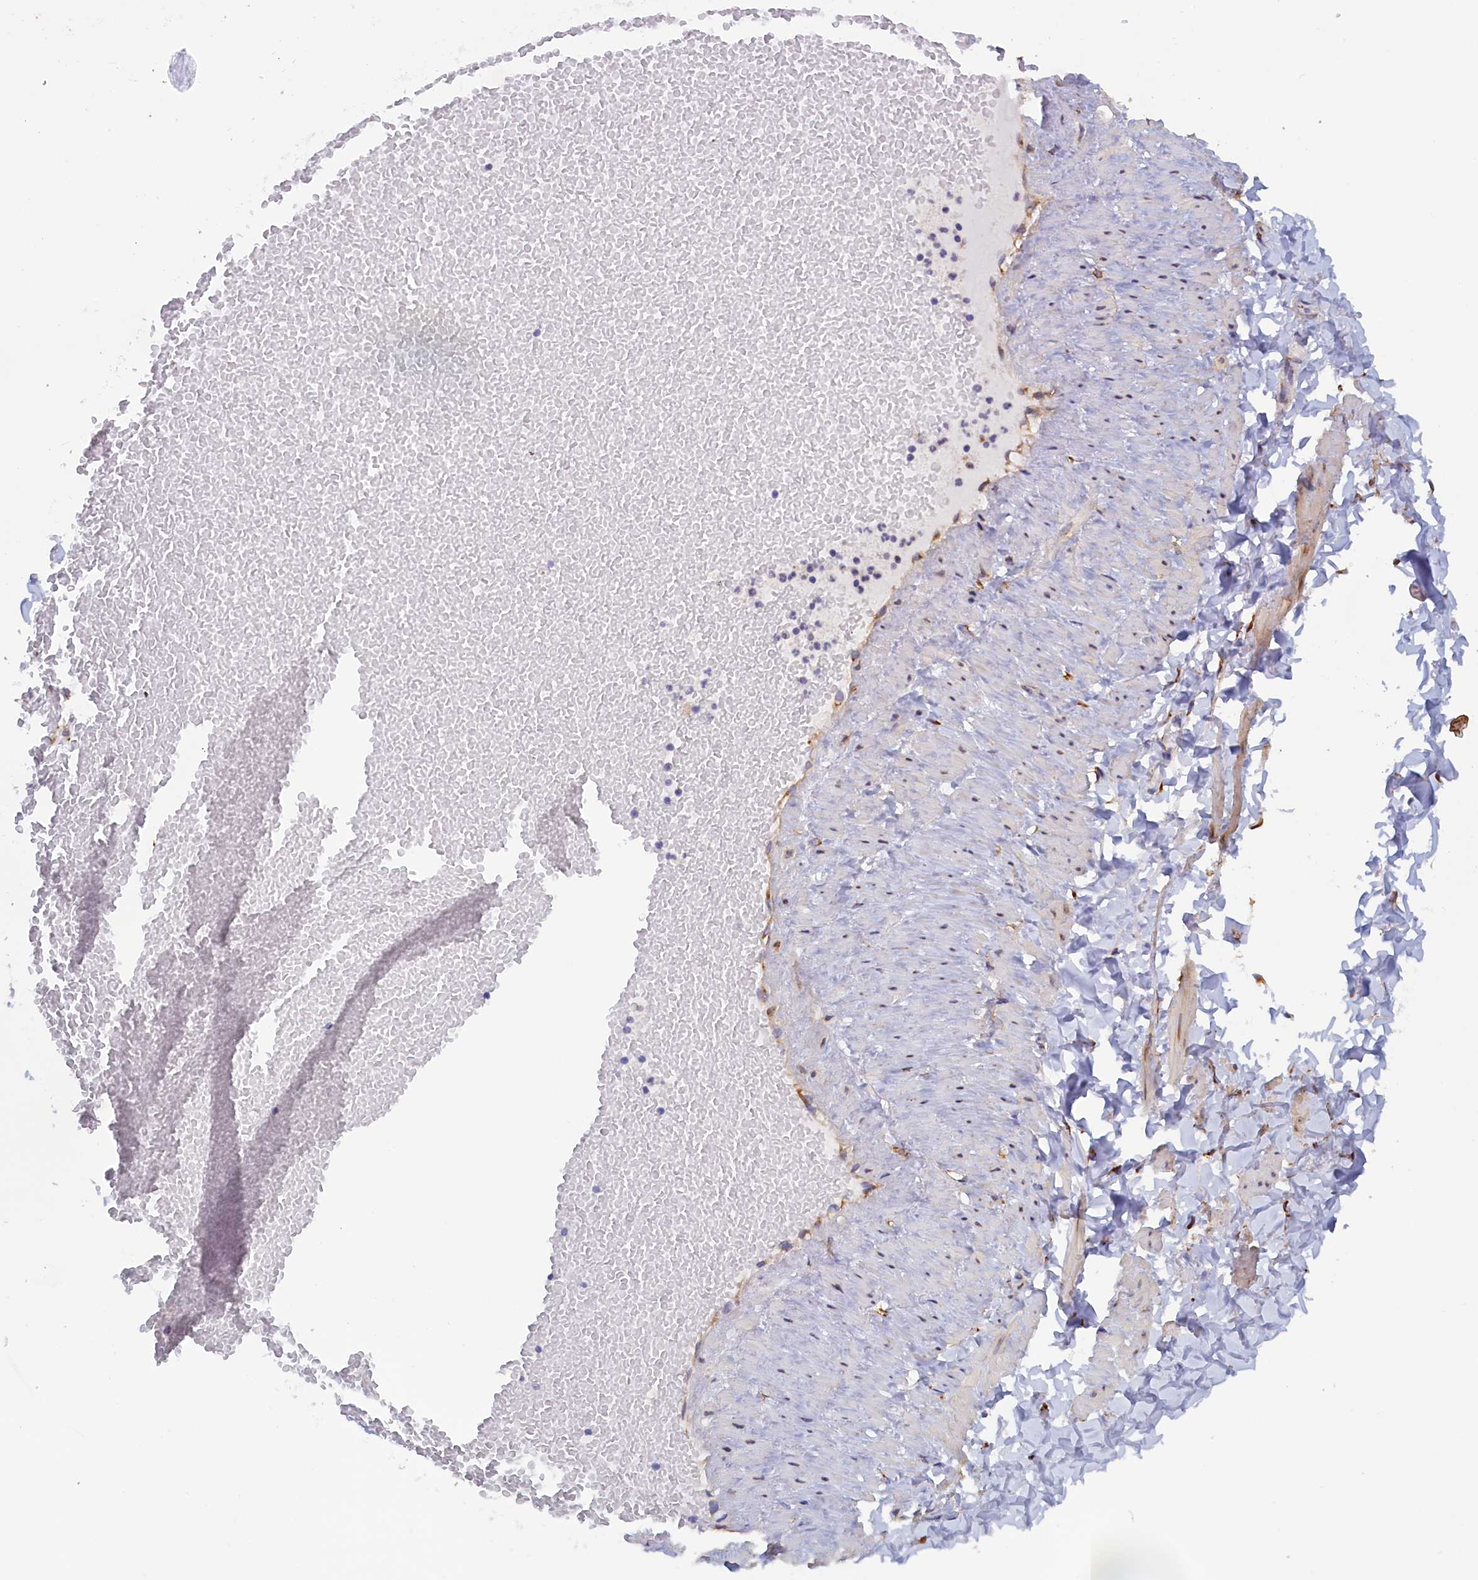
{"staining": {"intensity": "weak", "quantity": ">75%", "location": "cytoplasmic/membranous"}, "tissue": "adipose tissue", "cell_type": "Adipocytes", "image_type": "normal", "snomed": [{"axis": "morphology", "description": "Normal tissue, NOS"}, {"axis": "topography", "description": "Adipose tissue"}, {"axis": "topography", "description": "Vascular tissue"}, {"axis": "topography", "description": "Peripheral nerve tissue"}], "caption": "A photomicrograph showing weak cytoplasmic/membranous expression in about >75% of adipocytes in normal adipose tissue, as visualized by brown immunohistochemical staining.", "gene": "CCDC68", "patient": {"sex": "male", "age": 25}}